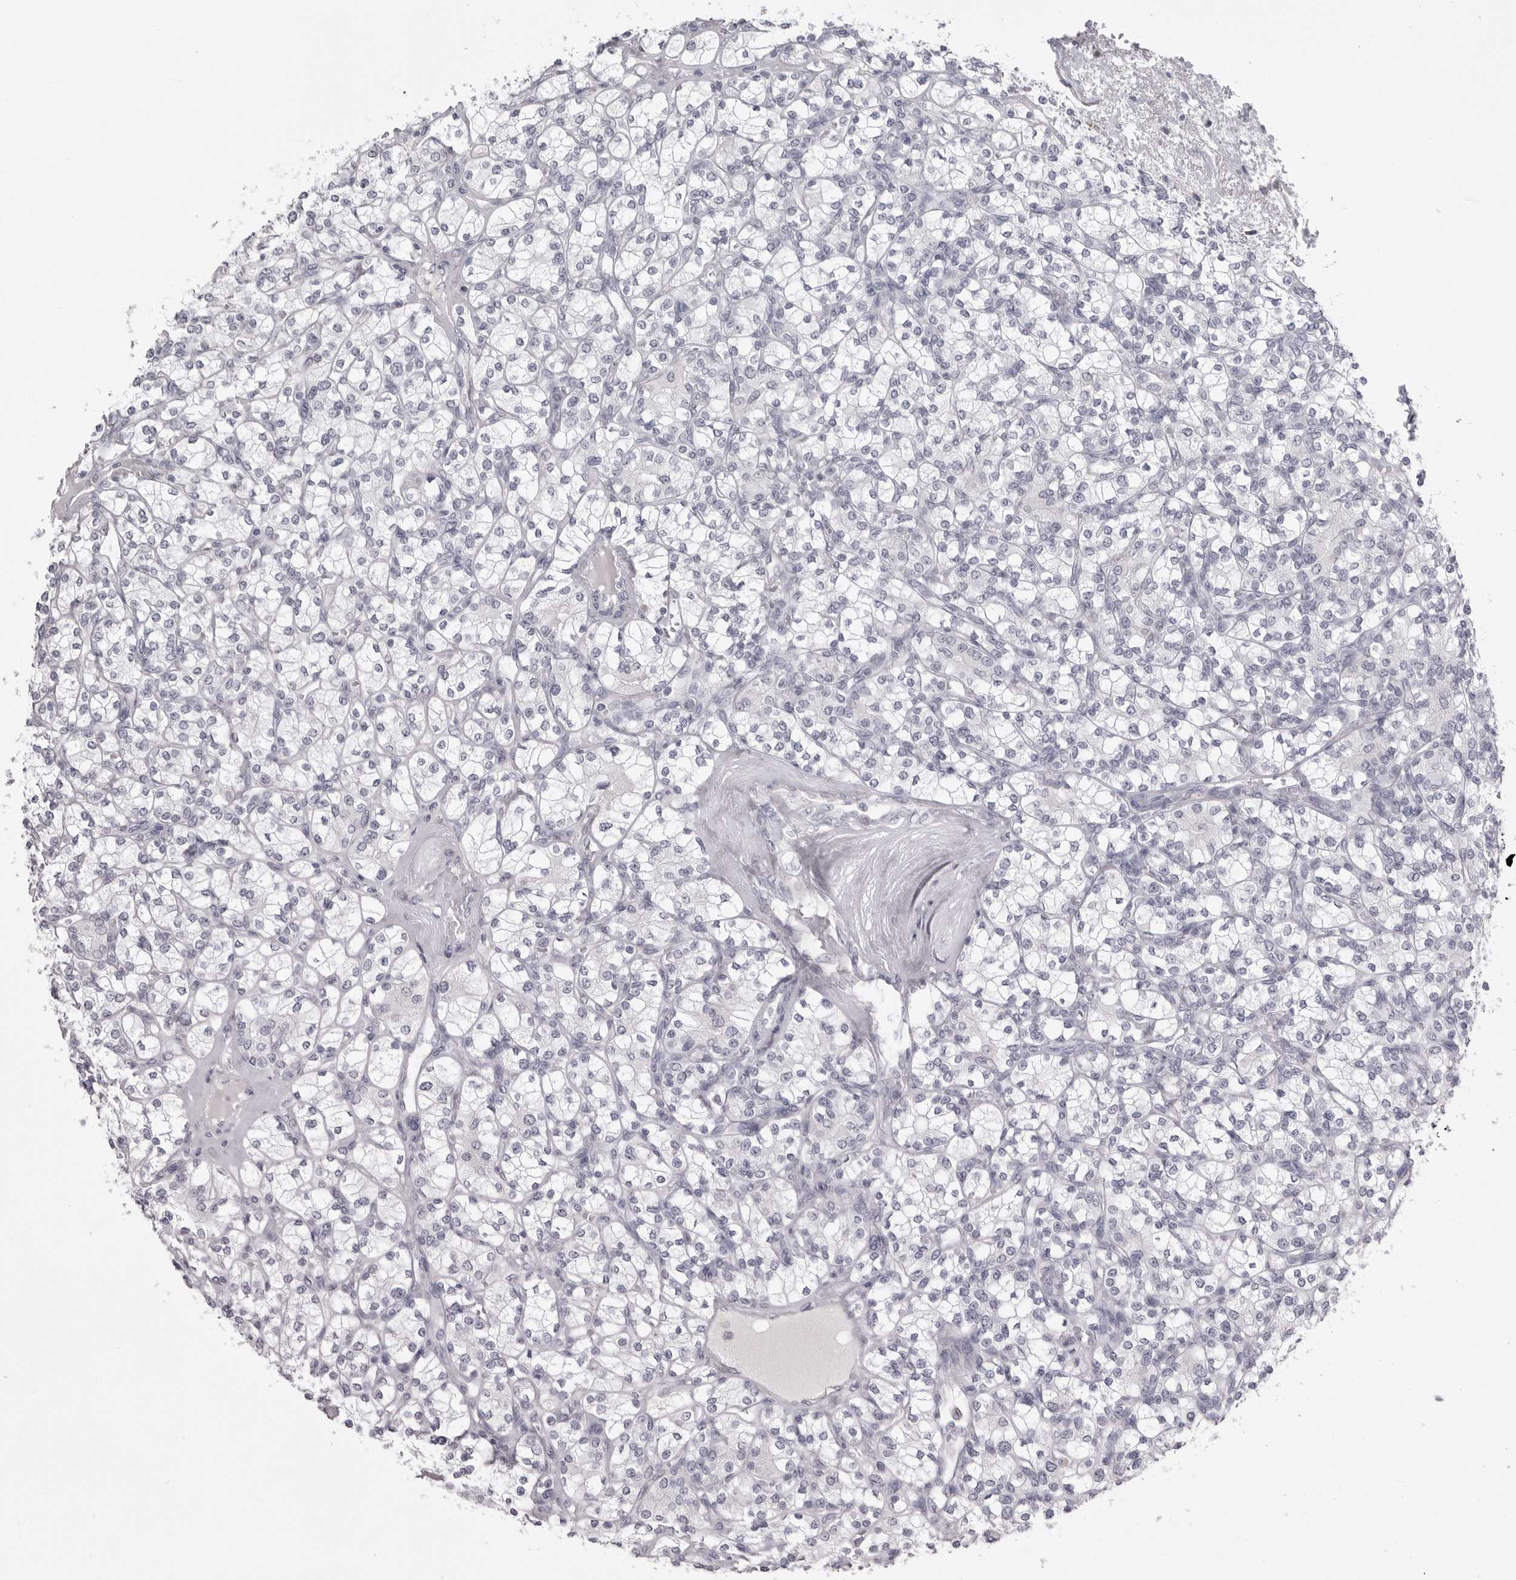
{"staining": {"intensity": "negative", "quantity": "none", "location": "none"}, "tissue": "renal cancer", "cell_type": "Tumor cells", "image_type": "cancer", "snomed": [{"axis": "morphology", "description": "Adenocarcinoma, NOS"}, {"axis": "topography", "description": "Kidney"}], "caption": "There is no significant positivity in tumor cells of renal adenocarcinoma.", "gene": "TUFM", "patient": {"sex": "male", "age": 77}}